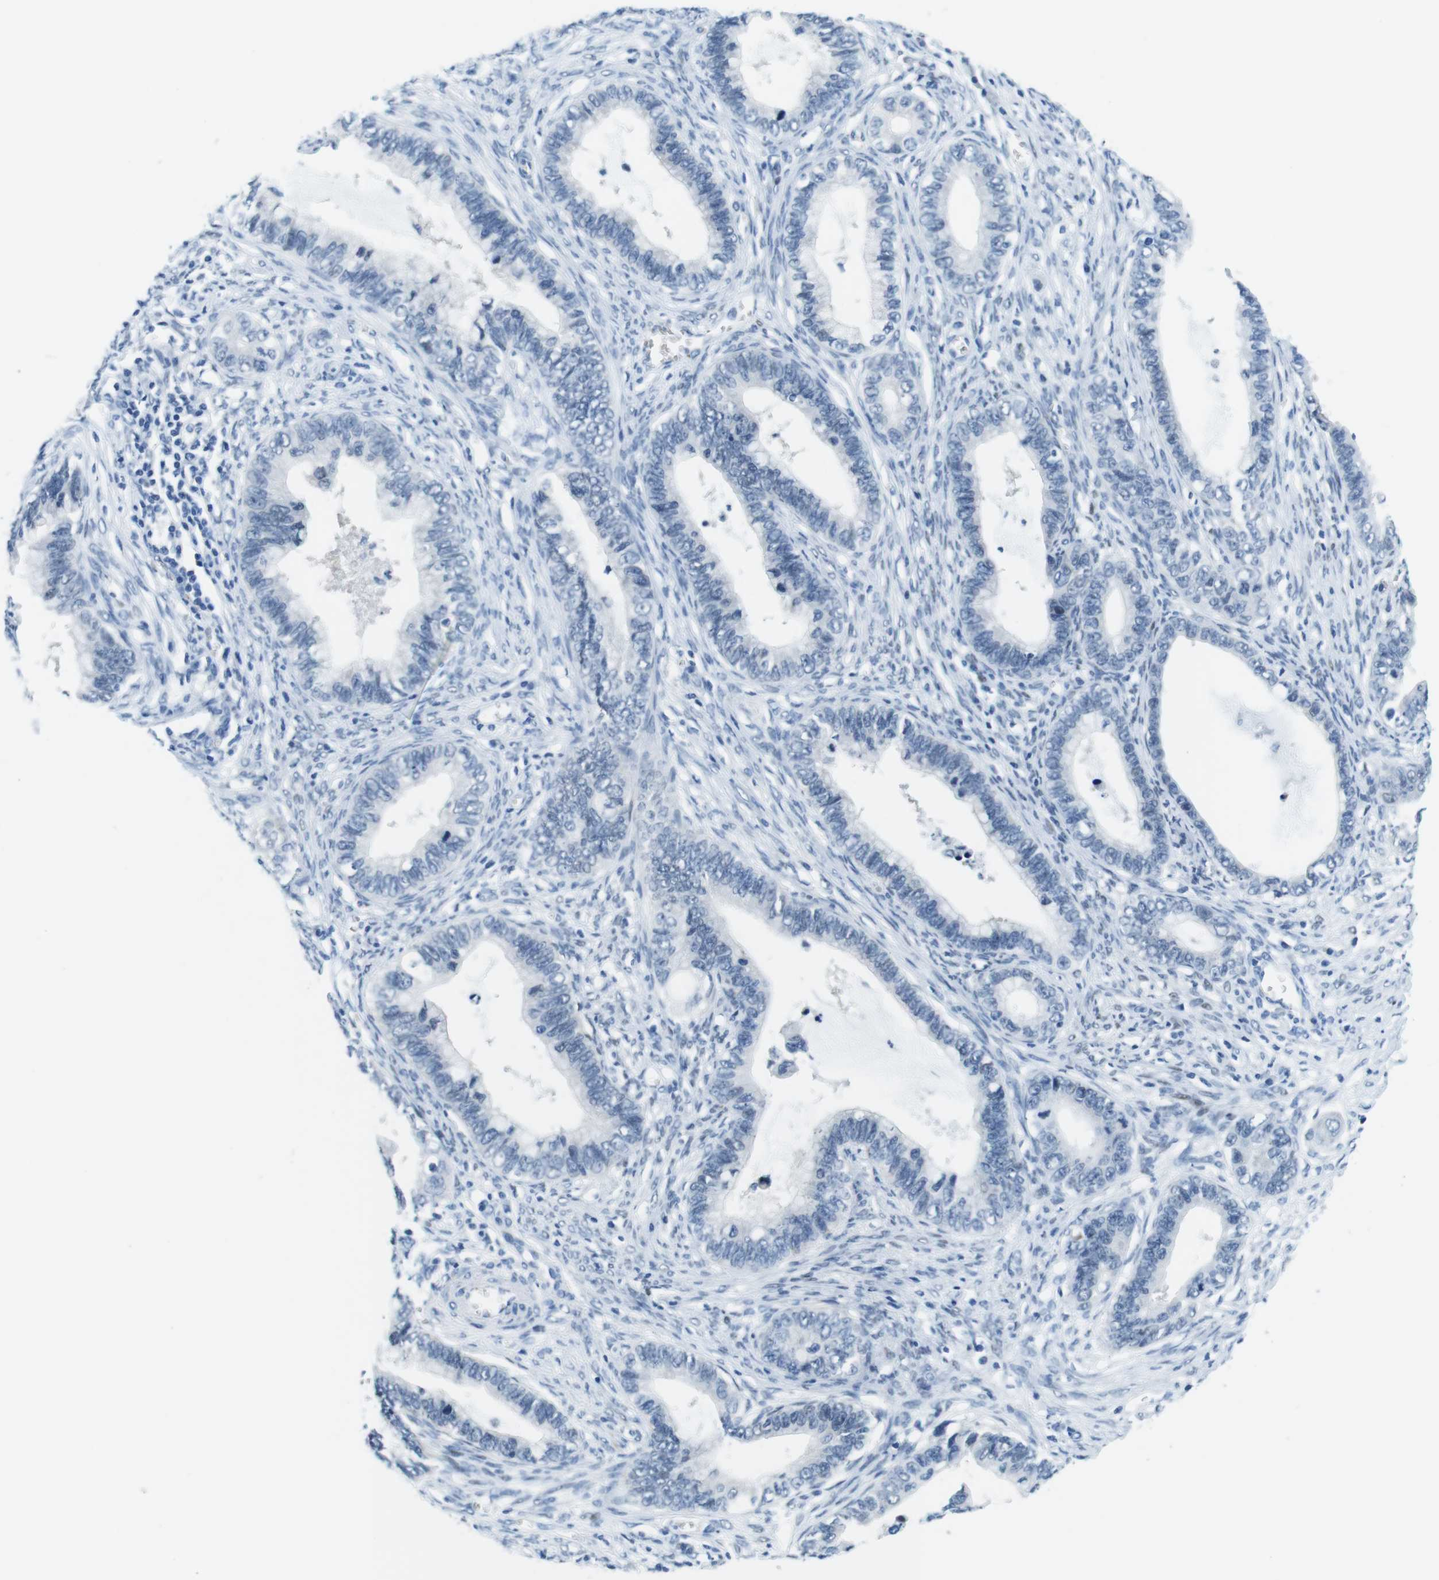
{"staining": {"intensity": "negative", "quantity": "none", "location": "none"}, "tissue": "cervical cancer", "cell_type": "Tumor cells", "image_type": "cancer", "snomed": [{"axis": "morphology", "description": "Adenocarcinoma, NOS"}, {"axis": "topography", "description": "Cervix"}], "caption": "This is an immunohistochemistry (IHC) histopathology image of human adenocarcinoma (cervical). There is no positivity in tumor cells.", "gene": "TFAP2C", "patient": {"sex": "female", "age": 44}}